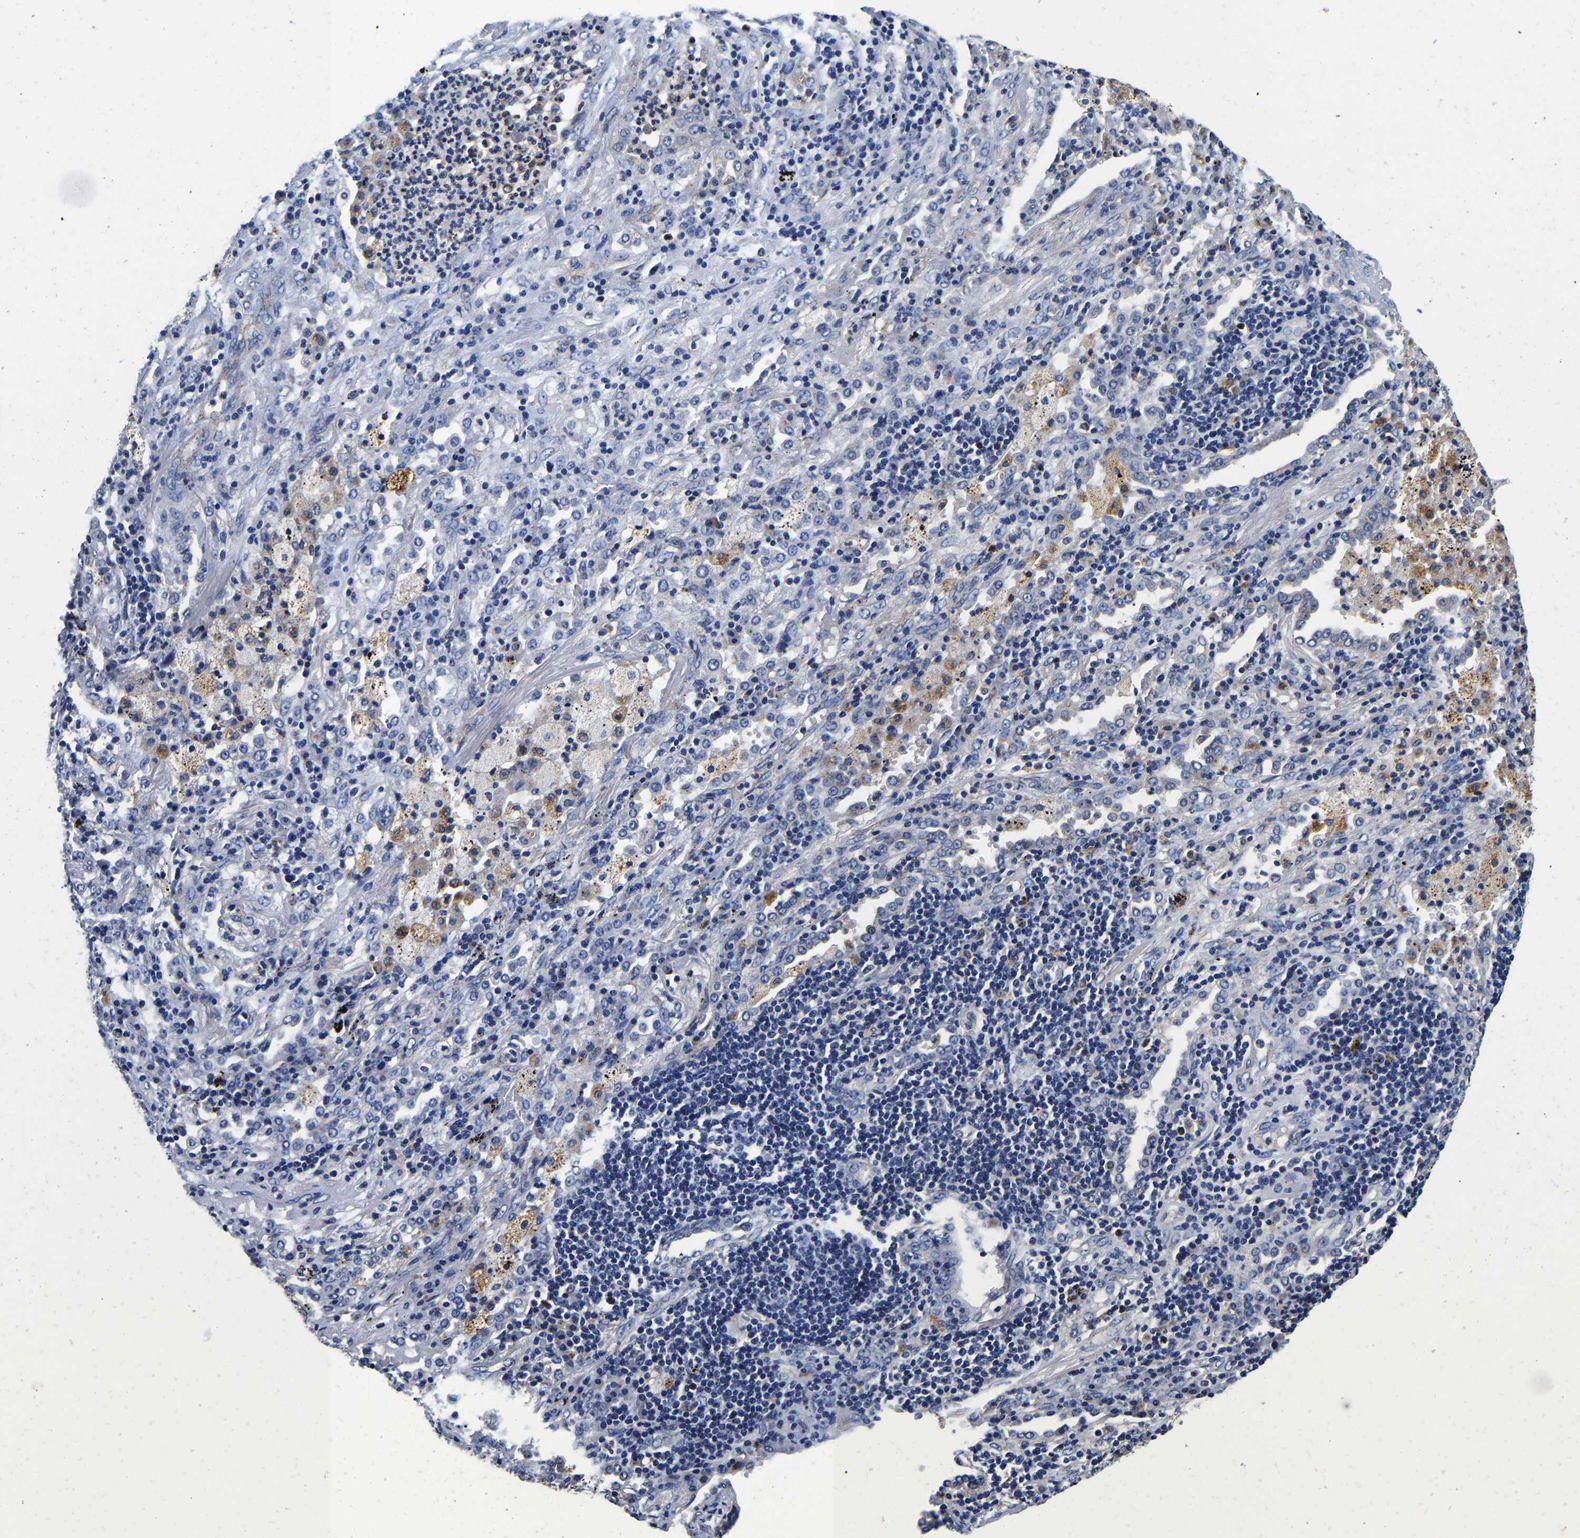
{"staining": {"intensity": "negative", "quantity": "none", "location": "none"}, "tissue": "lung cancer", "cell_type": "Tumor cells", "image_type": "cancer", "snomed": [{"axis": "morphology", "description": "Squamous cell carcinoma, NOS"}, {"axis": "topography", "description": "Lung"}], "caption": "This is an IHC photomicrograph of human squamous cell carcinoma (lung). There is no expression in tumor cells.", "gene": "GRN", "patient": {"sex": "female", "age": 63}}